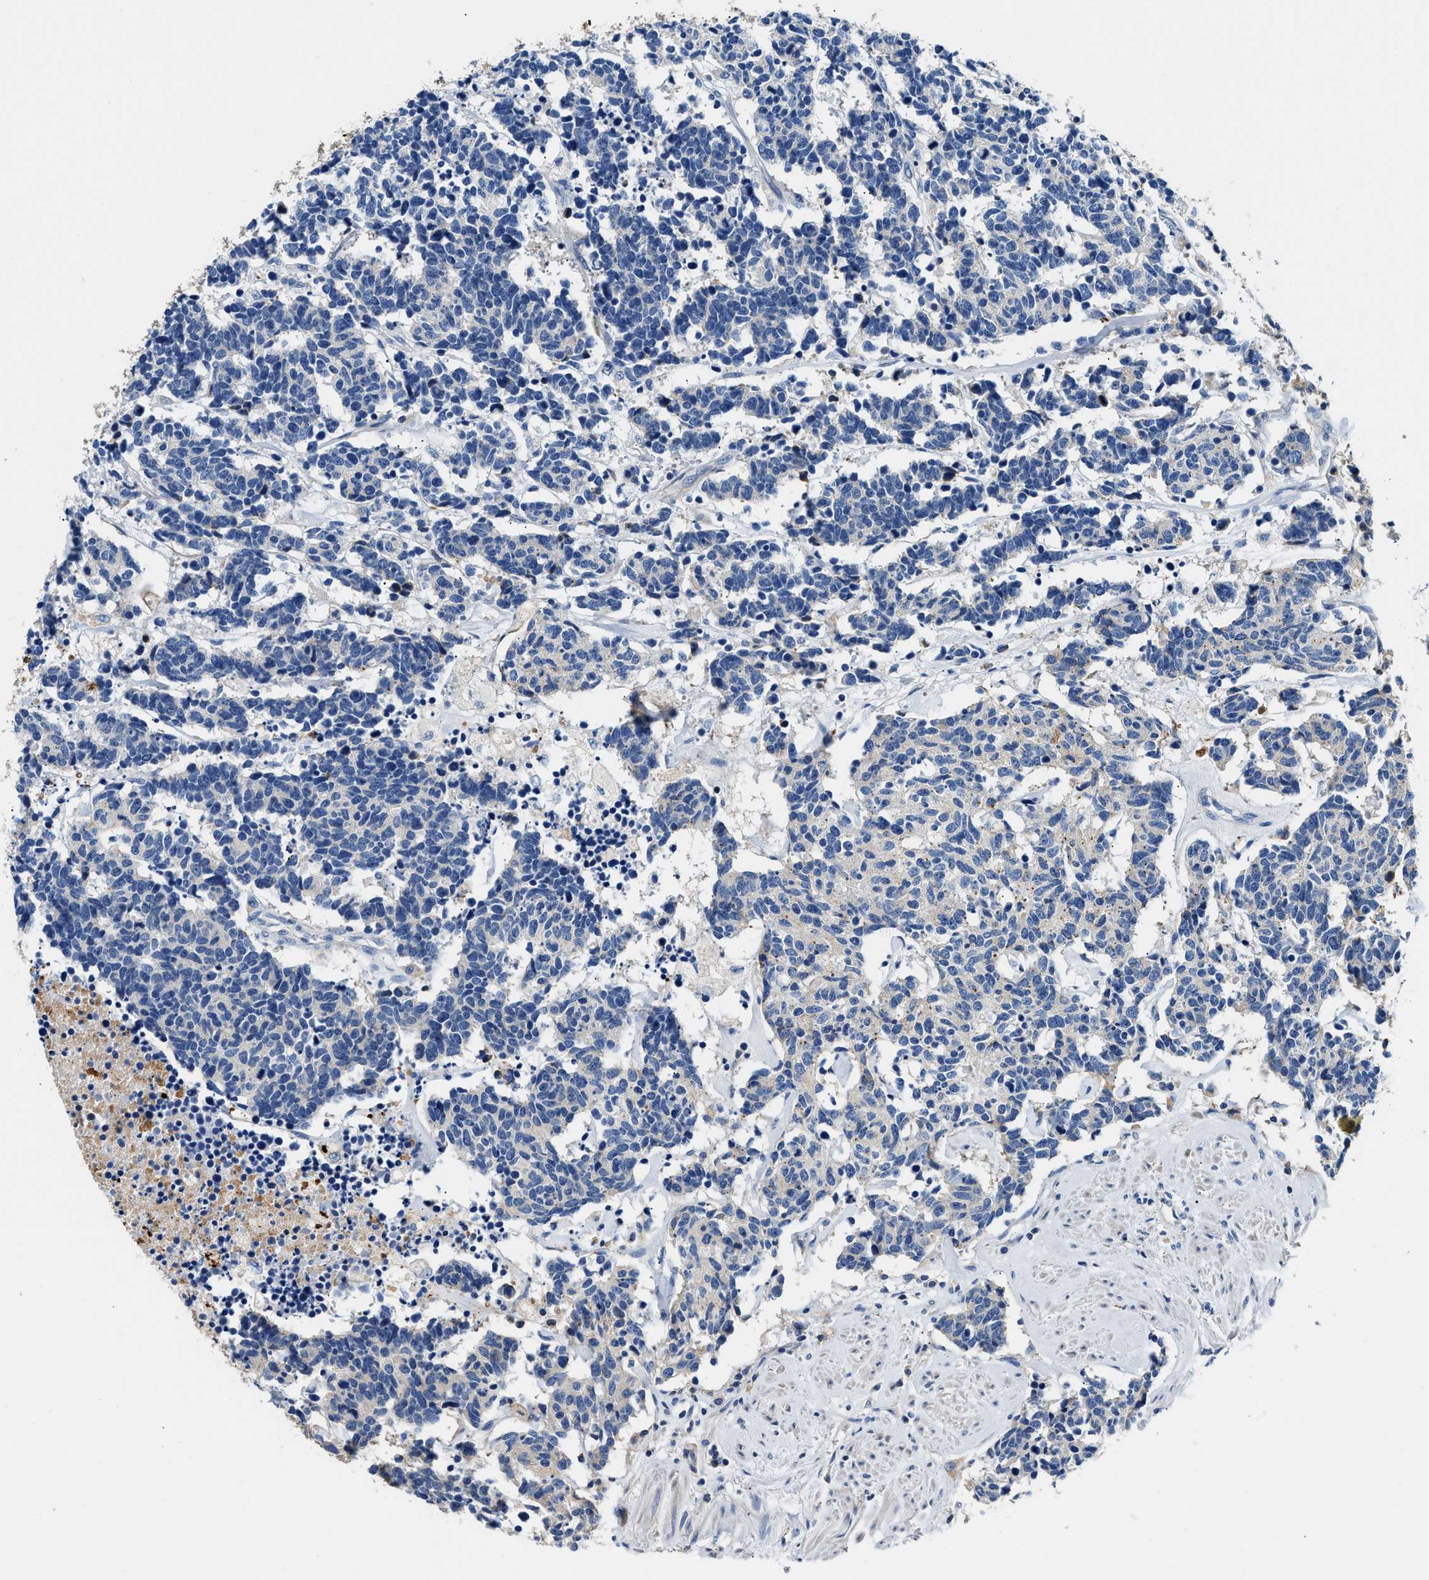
{"staining": {"intensity": "negative", "quantity": "none", "location": "none"}, "tissue": "carcinoid", "cell_type": "Tumor cells", "image_type": "cancer", "snomed": [{"axis": "morphology", "description": "Carcinoma, NOS"}, {"axis": "morphology", "description": "Carcinoid, malignant, NOS"}, {"axis": "topography", "description": "Urinary bladder"}], "caption": "Photomicrograph shows no protein expression in tumor cells of carcinoid tissue.", "gene": "TUT7", "patient": {"sex": "male", "age": 57}}